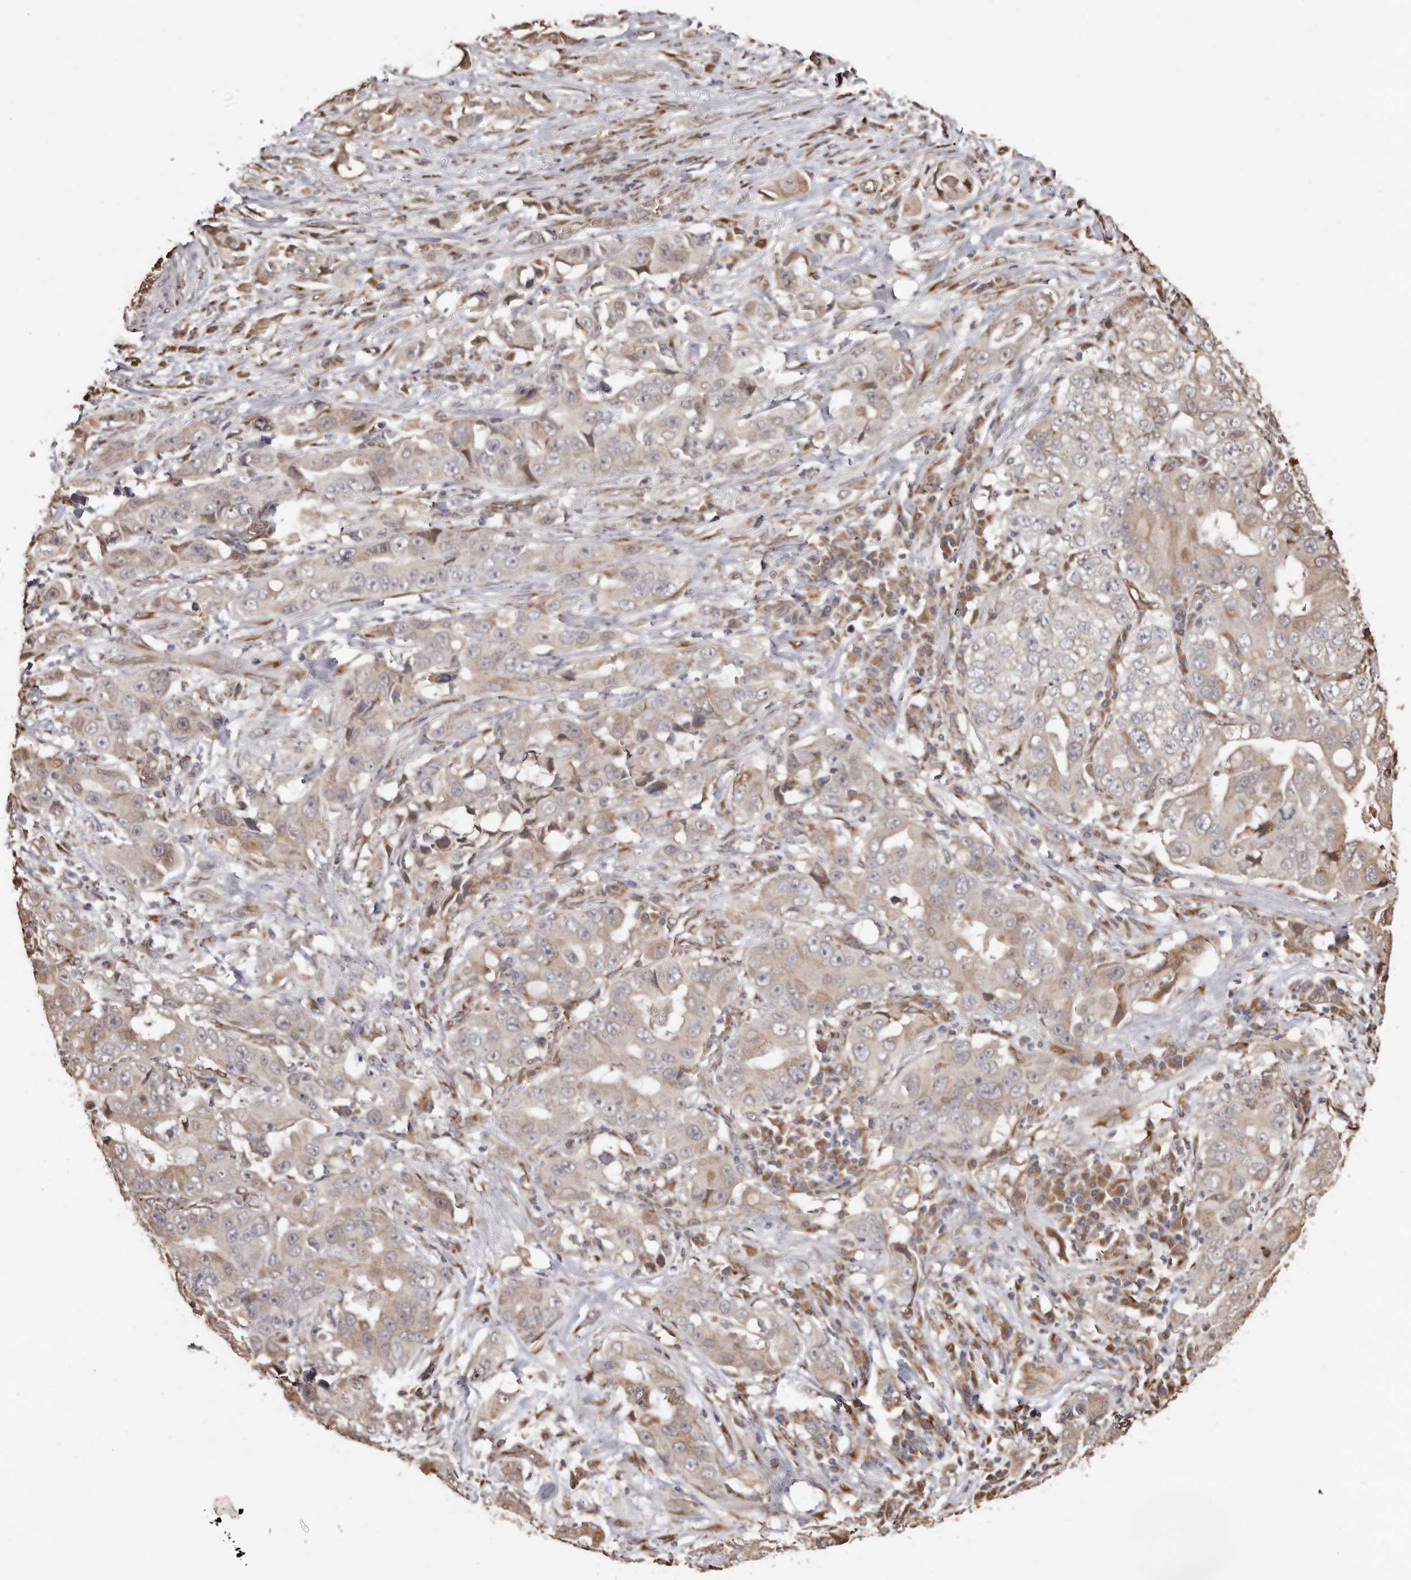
{"staining": {"intensity": "weak", "quantity": "25%-75%", "location": "cytoplasmic/membranous"}, "tissue": "lung cancer", "cell_type": "Tumor cells", "image_type": "cancer", "snomed": [{"axis": "morphology", "description": "Adenocarcinoma, NOS"}, {"axis": "topography", "description": "Lung"}], "caption": "There is low levels of weak cytoplasmic/membranous expression in tumor cells of adenocarcinoma (lung), as demonstrated by immunohistochemical staining (brown color).", "gene": "ENTREP1", "patient": {"sex": "female", "age": 51}}